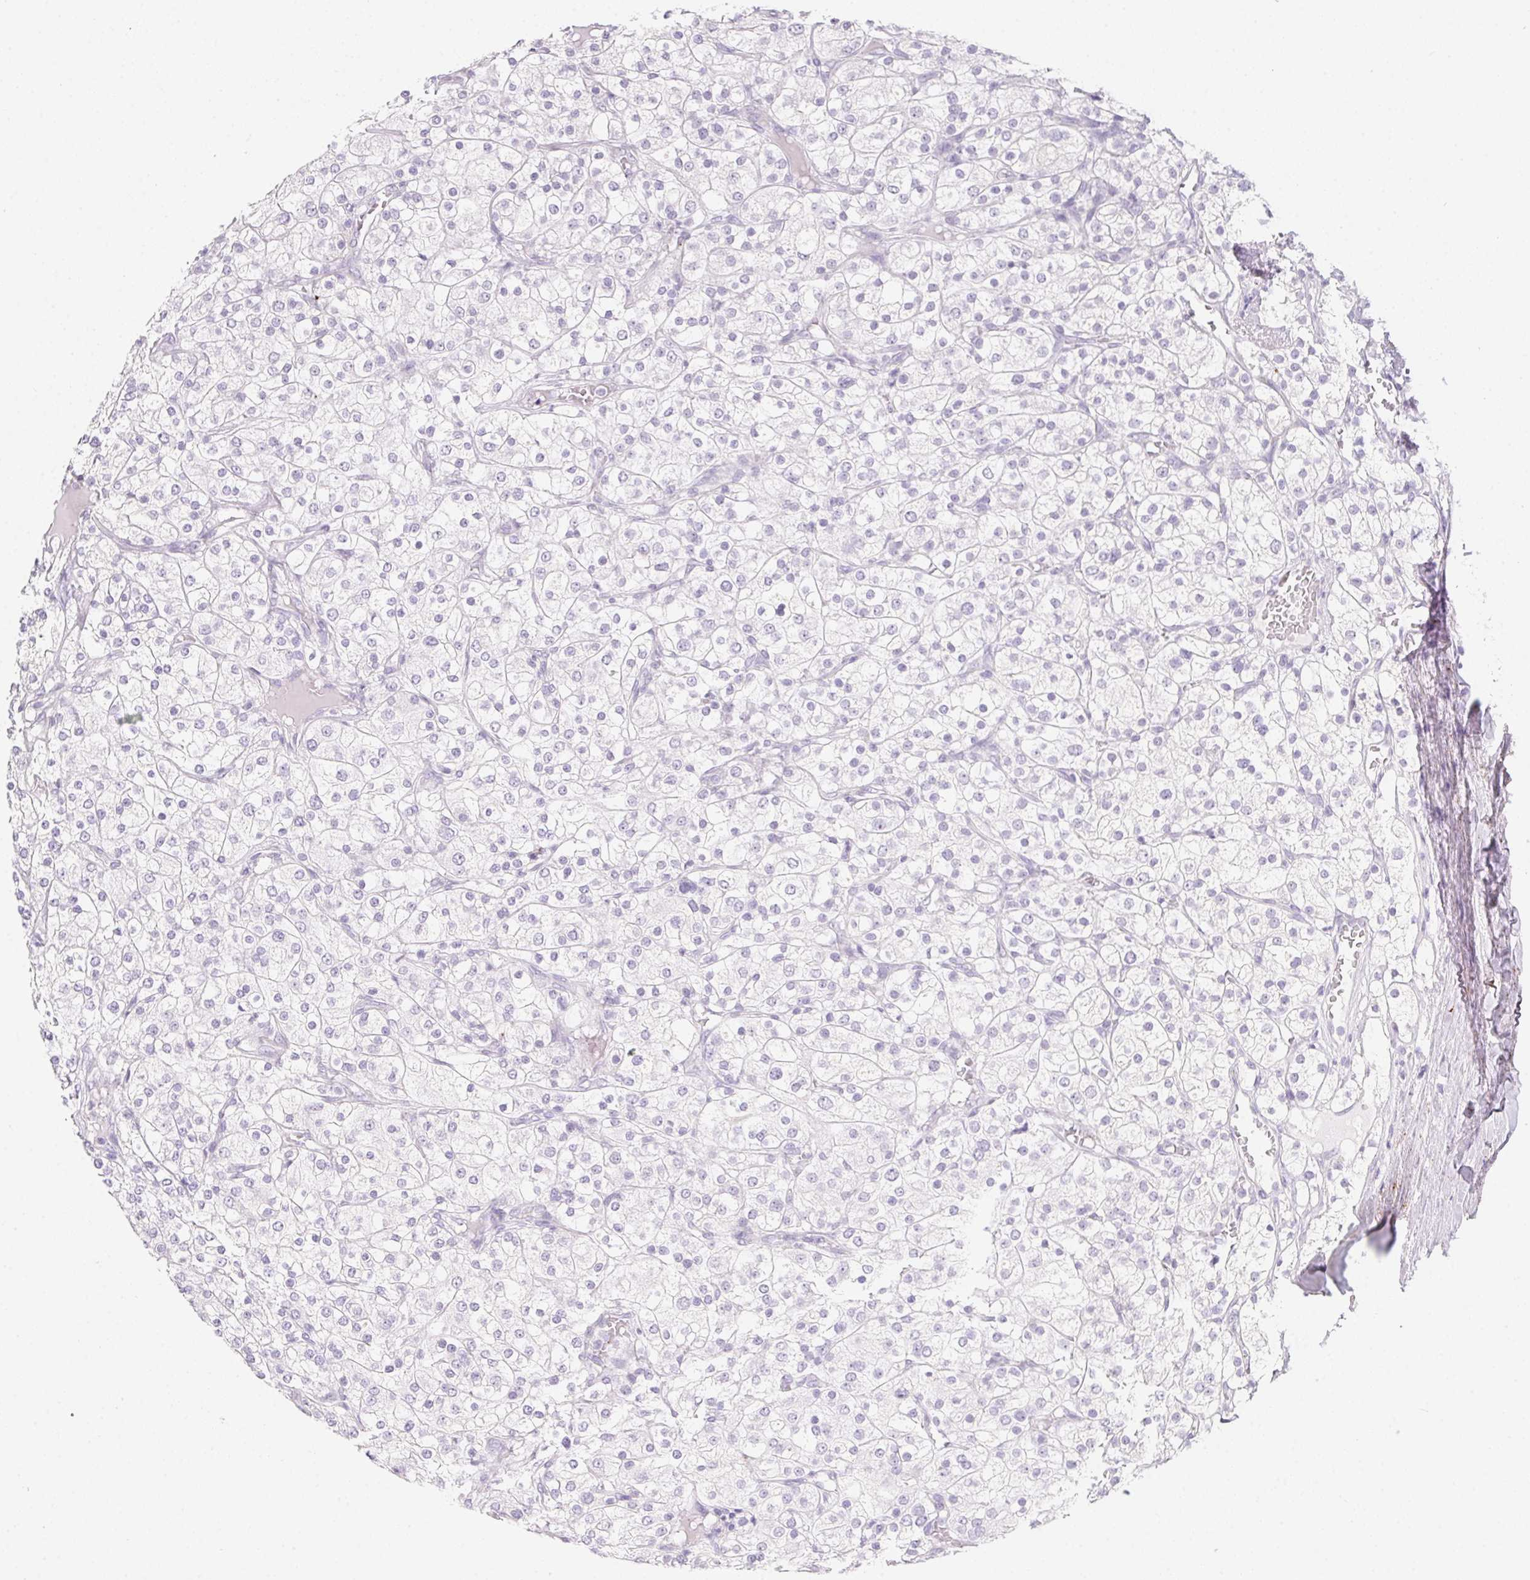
{"staining": {"intensity": "negative", "quantity": "none", "location": "none"}, "tissue": "renal cancer", "cell_type": "Tumor cells", "image_type": "cancer", "snomed": [{"axis": "morphology", "description": "Adenocarcinoma, NOS"}, {"axis": "topography", "description": "Kidney"}], "caption": "An image of human renal cancer (adenocarcinoma) is negative for staining in tumor cells. (DAB (3,3'-diaminobenzidine) immunohistochemistry with hematoxylin counter stain).", "gene": "MYL4", "patient": {"sex": "male", "age": 80}}